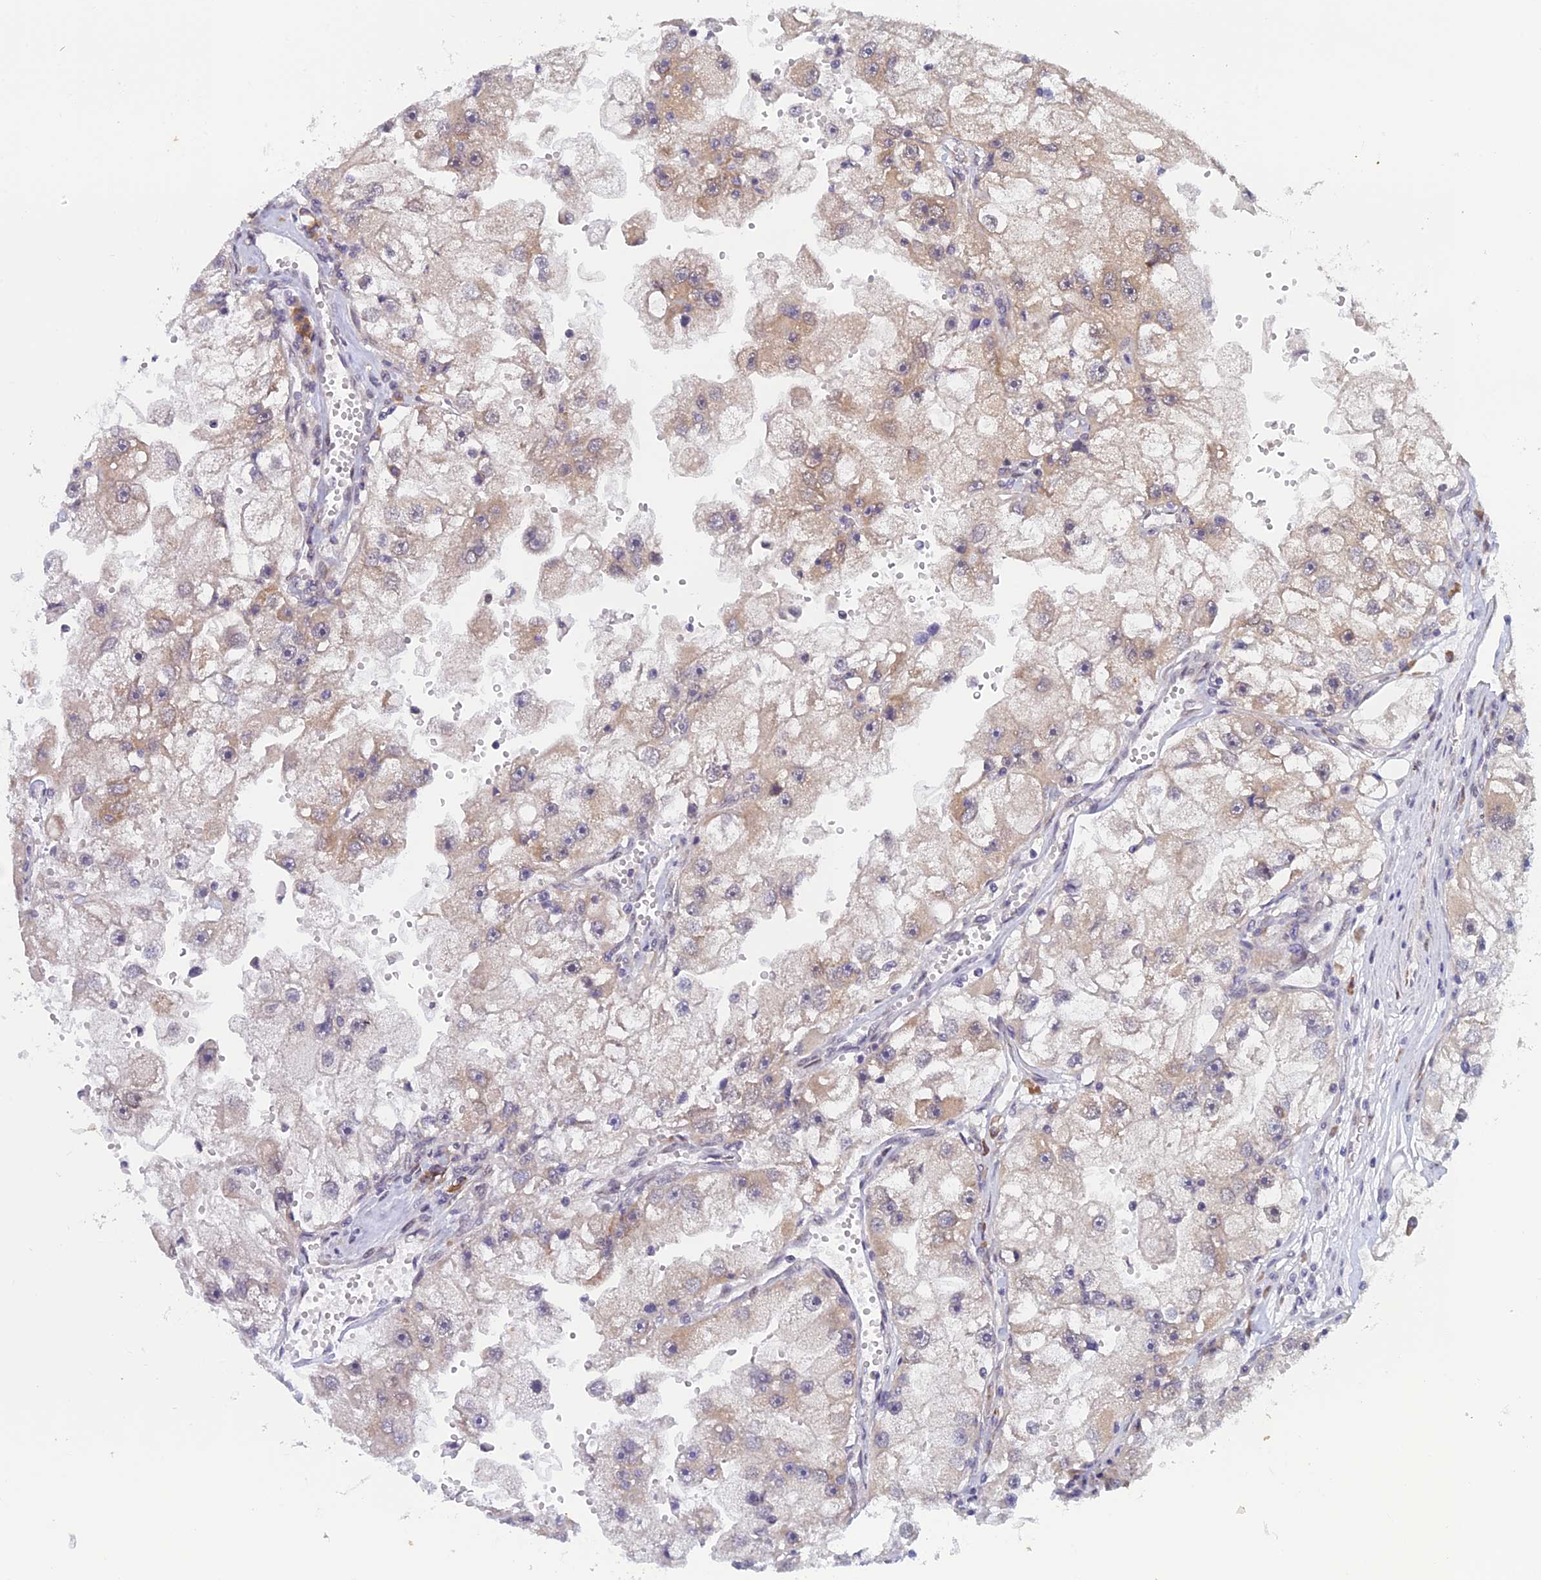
{"staining": {"intensity": "weak", "quantity": "25%-75%", "location": "cytoplasmic/membranous"}, "tissue": "renal cancer", "cell_type": "Tumor cells", "image_type": "cancer", "snomed": [{"axis": "morphology", "description": "Adenocarcinoma, NOS"}, {"axis": "topography", "description": "Kidney"}], "caption": "A histopathology image of human adenocarcinoma (renal) stained for a protein demonstrates weak cytoplasmic/membranous brown staining in tumor cells.", "gene": "SRA1", "patient": {"sex": "male", "age": 63}}